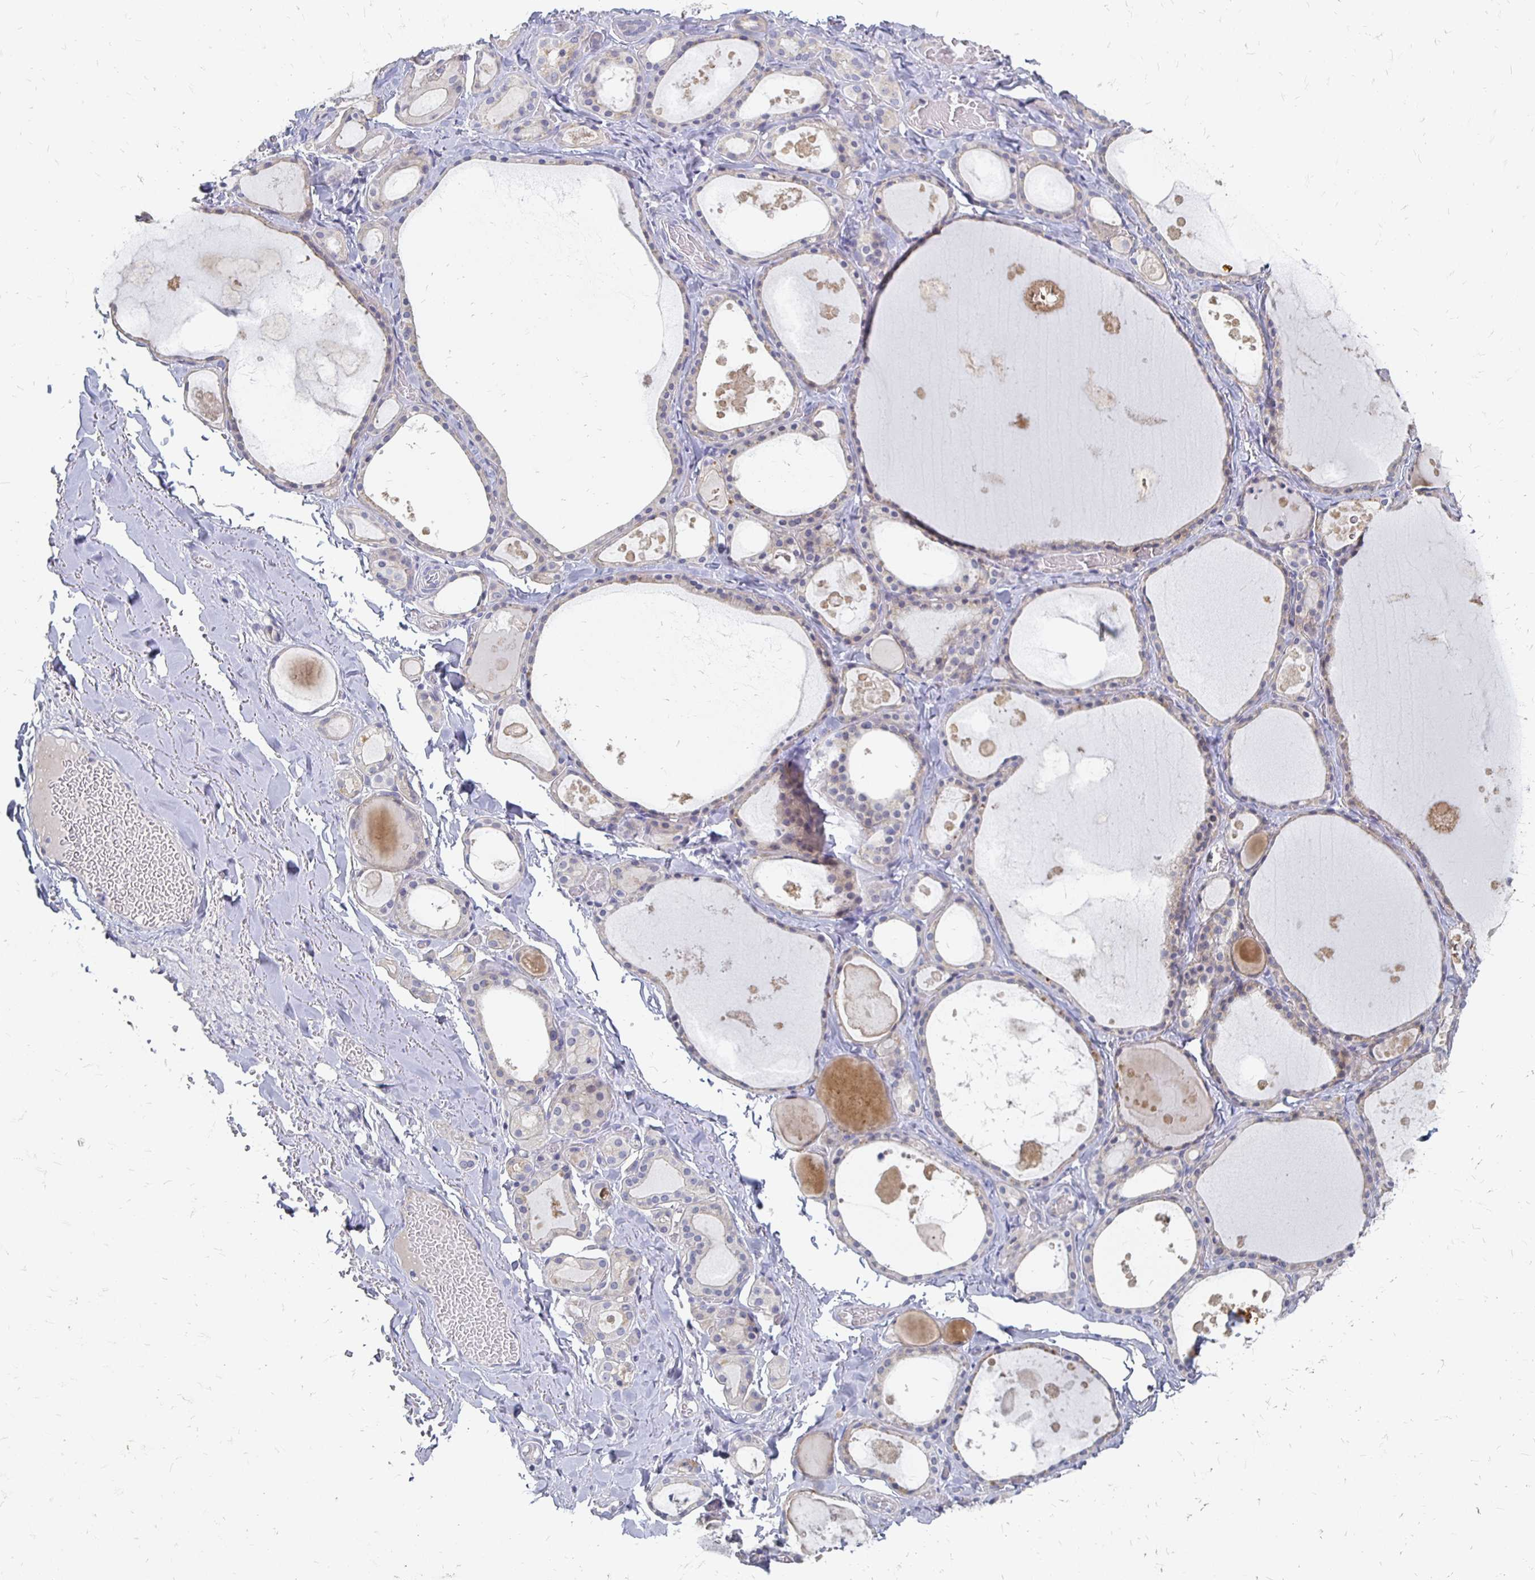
{"staining": {"intensity": "negative", "quantity": "none", "location": "none"}, "tissue": "thyroid gland", "cell_type": "Glandular cells", "image_type": "normal", "snomed": [{"axis": "morphology", "description": "Normal tissue, NOS"}, {"axis": "topography", "description": "Thyroid gland"}], "caption": "DAB (3,3'-diaminobenzidine) immunohistochemical staining of benign human thyroid gland shows no significant staining in glandular cells.", "gene": "FKRP", "patient": {"sex": "male", "age": 56}}